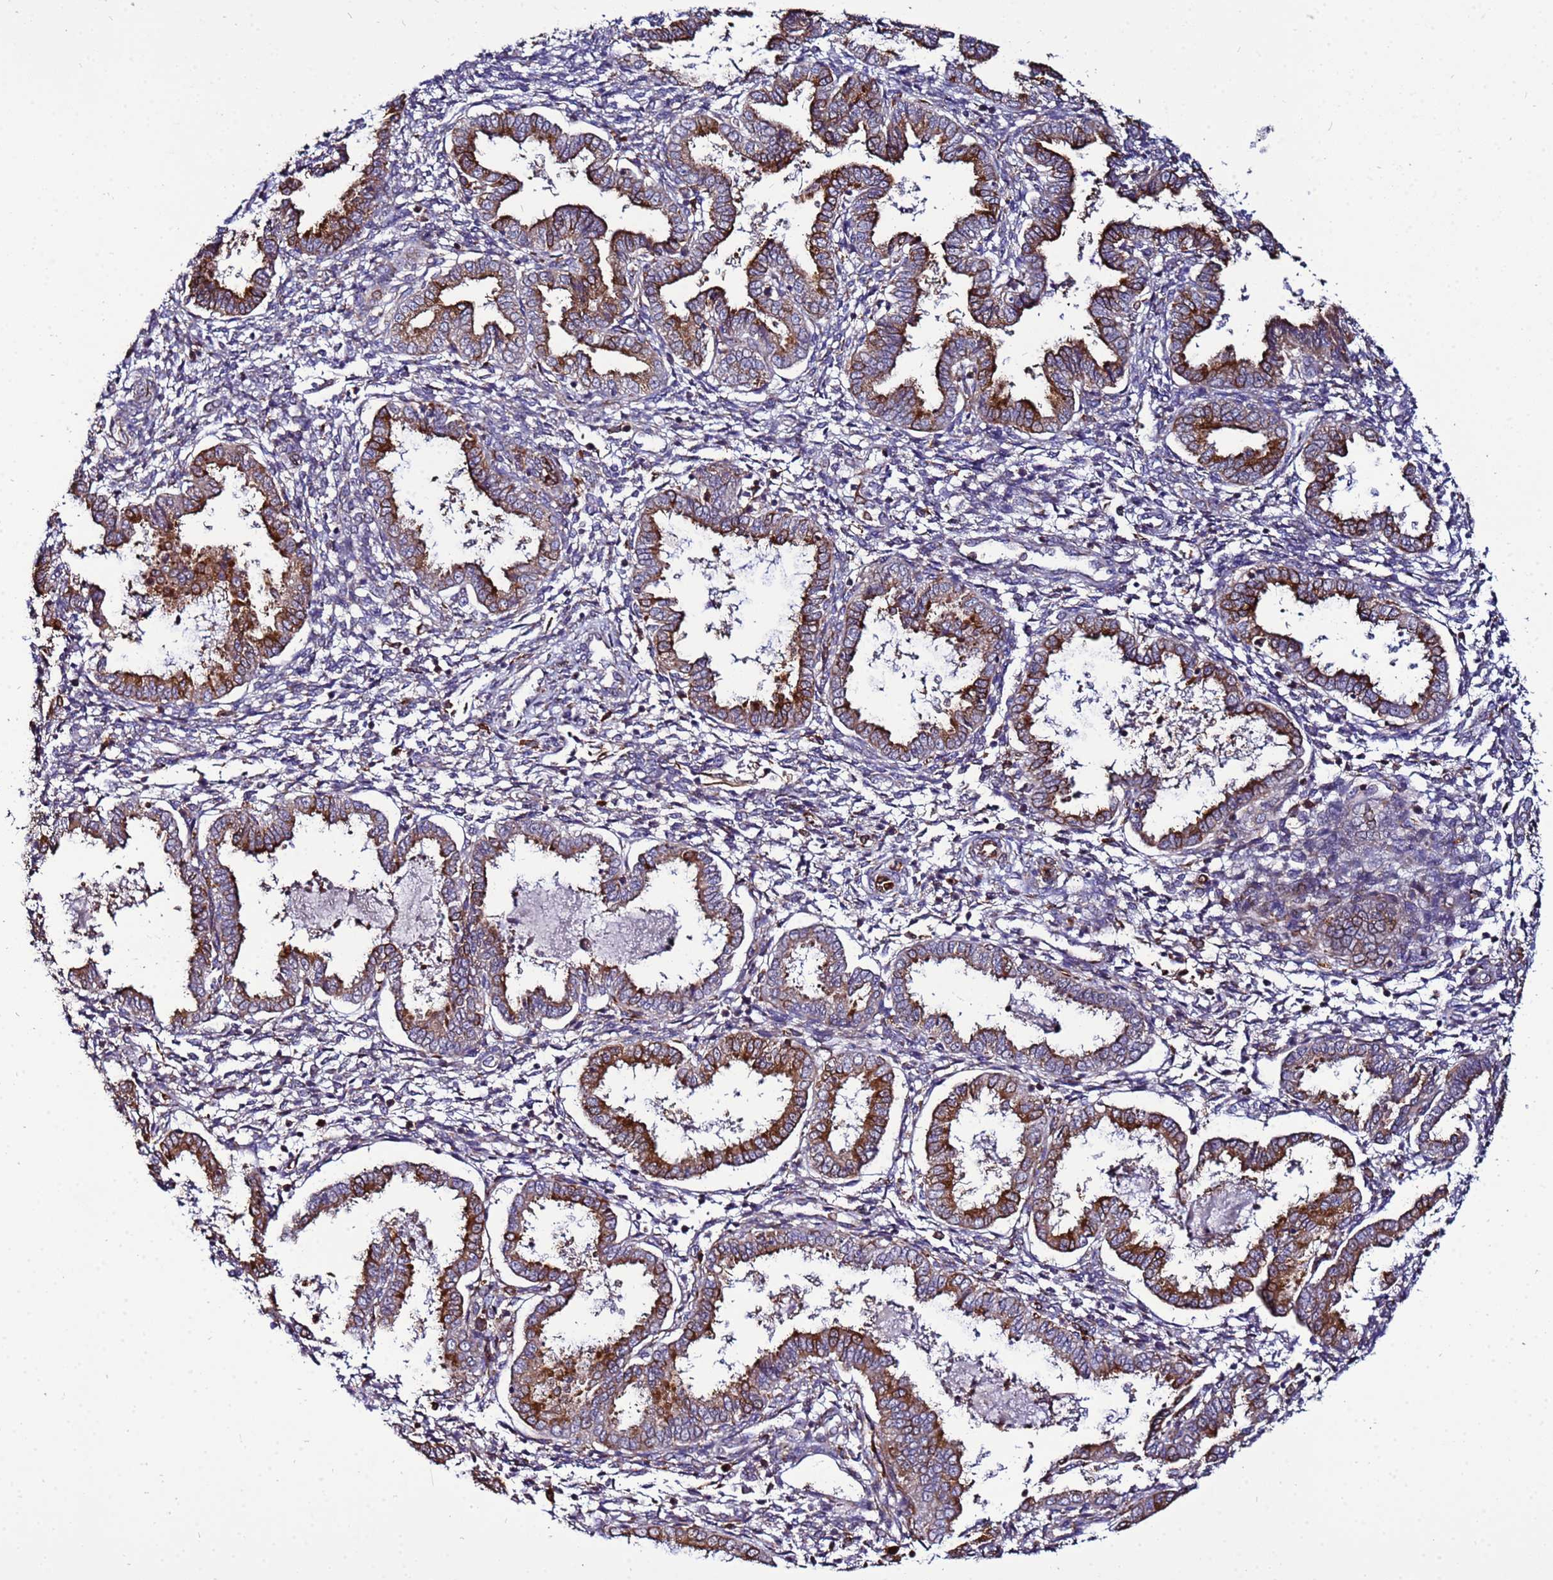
{"staining": {"intensity": "negative", "quantity": "none", "location": "none"}, "tissue": "endometrium", "cell_type": "Cells in endometrial stroma", "image_type": "normal", "snomed": [{"axis": "morphology", "description": "Normal tissue, NOS"}, {"axis": "topography", "description": "Endometrium"}], "caption": "This micrograph is of benign endometrium stained with immunohistochemistry (IHC) to label a protein in brown with the nuclei are counter-stained blue. There is no positivity in cells in endometrial stroma.", "gene": "NOL8", "patient": {"sex": "female", "age": 33}}